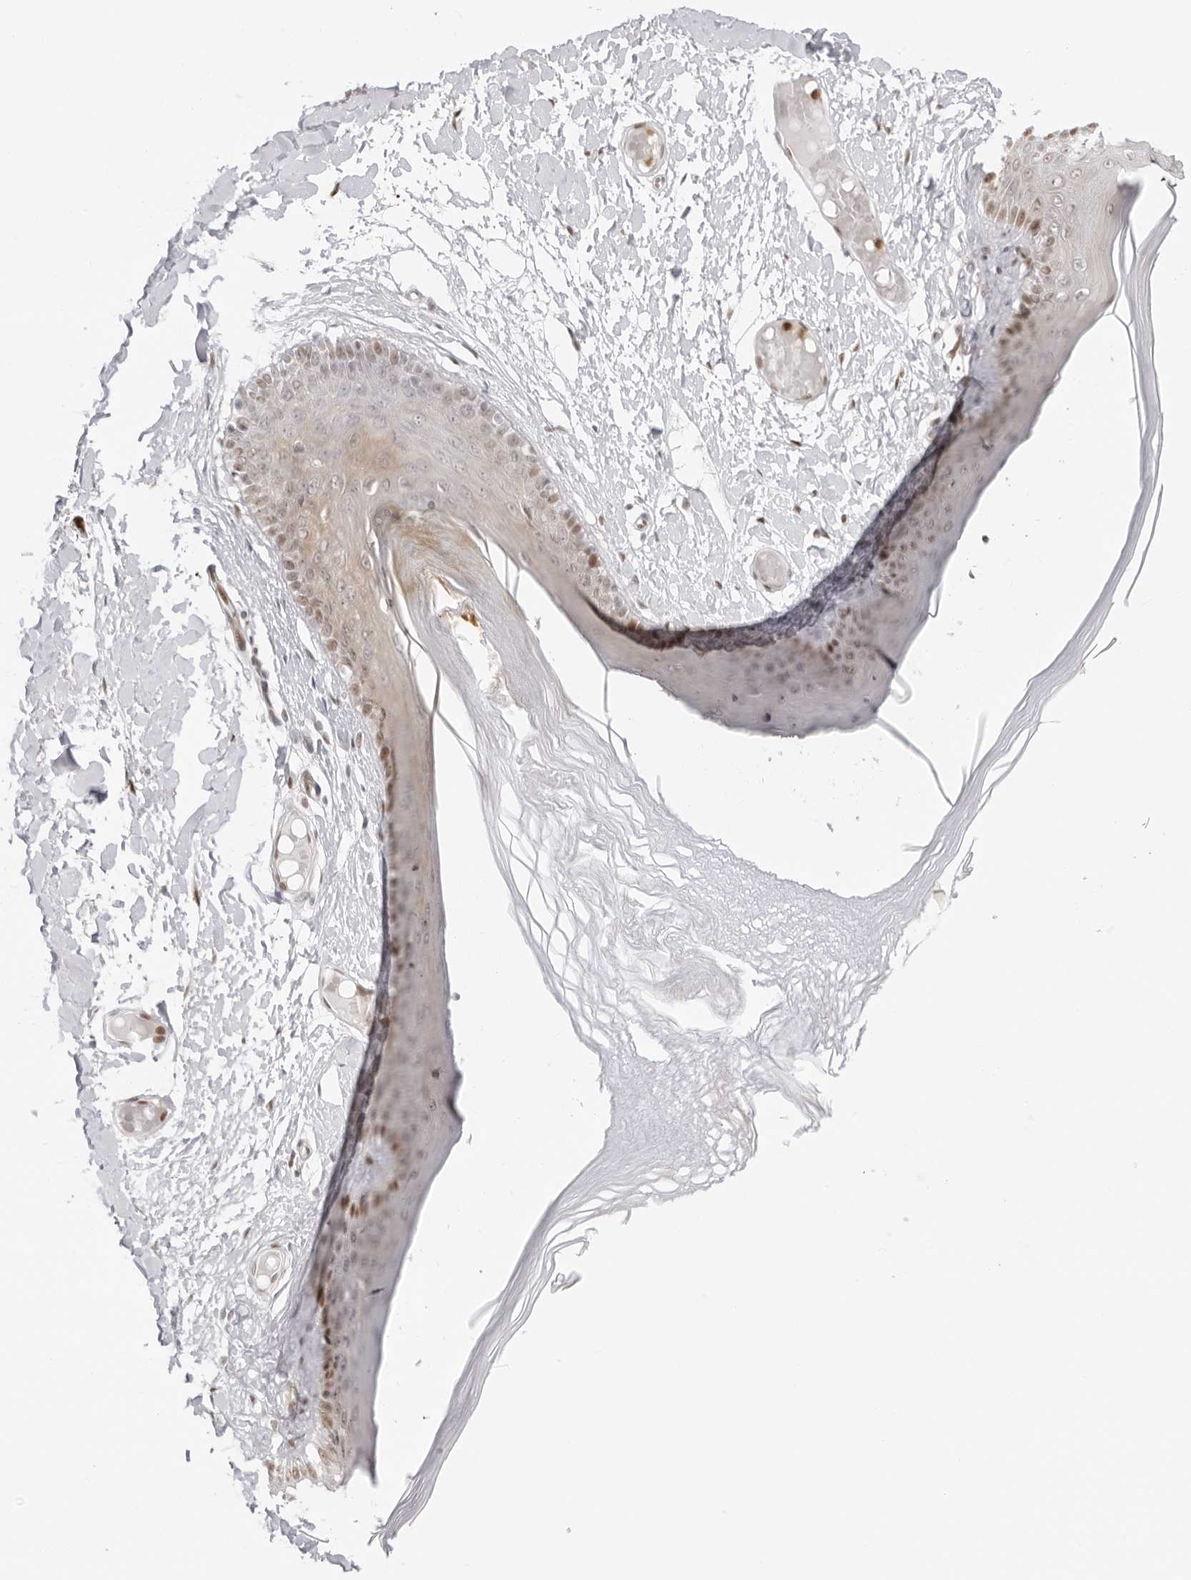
{"staining": {"intensity": "moderate", "quantity": "<25%", "location": "nuclear"}, "tissue": "skin", "cell_type": "Epidermal cells", "image_type": "normal", "snomed": [{"axis": "morphology", "description": "Normal tissue, NOS"}, {"axis": "topography", "description": "Vulva"}], "caption": "Immunohistochemical staining of normal skin exhibits <25% levels of moderate nuclear protein expression in approximately <25% of epidermal cells.", "gene": "RNF146", "patient": {"sex": "female", "age": 73}}